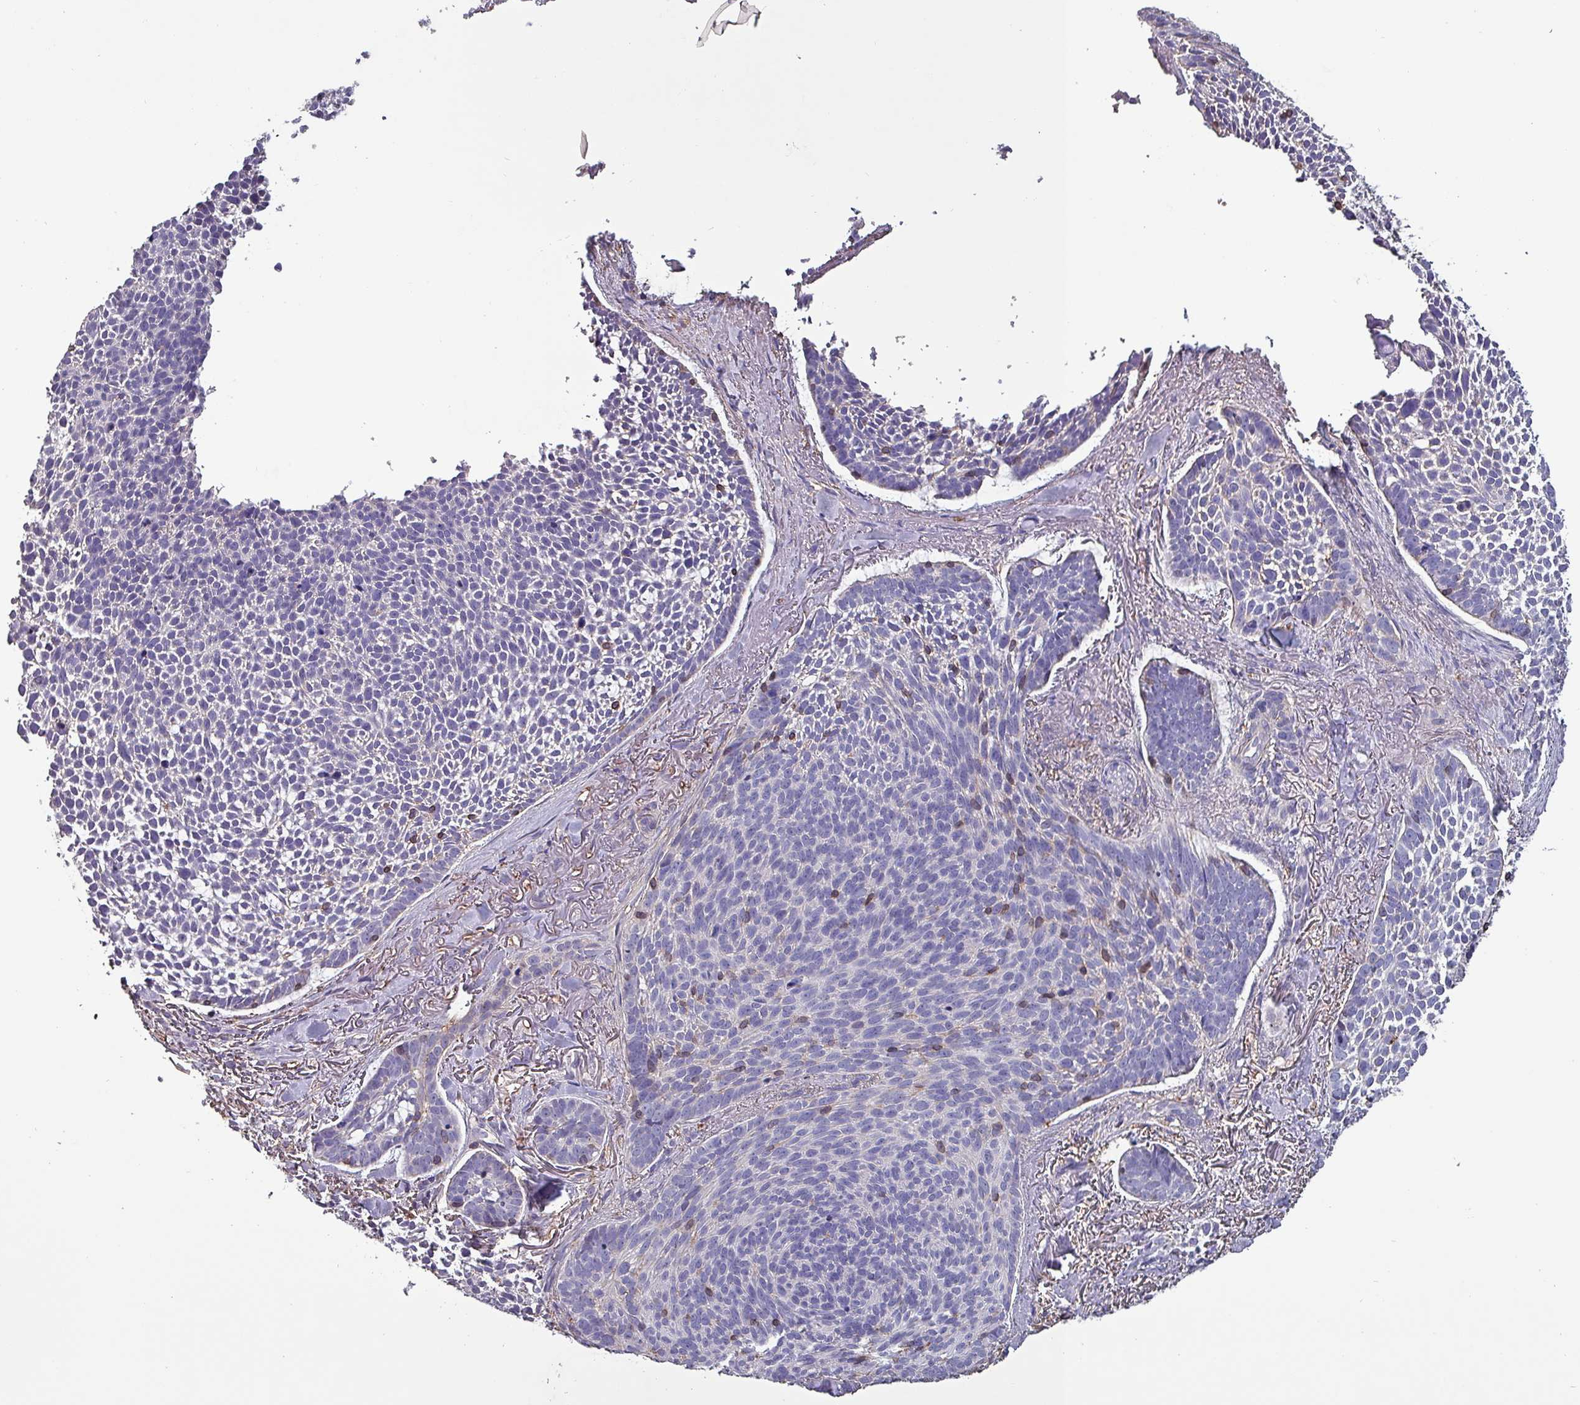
{"staining": {"intensity": "negative", "quantity": "none", "location": "none"}, "tissue": "skin cancer", "cell_type": "Tumor cells", "image_type": "cancer", "snomed": [{"axis": "morphology", "description": "Basal cell carcinoma"}, {"axis": "topography", "description": "Skin"}], "caption": "There is no significant staining in tumor cells of basal cell carcinoma (skin).", "gene": "HTRA4", "patient": {"sex": "male", "age": 70}}